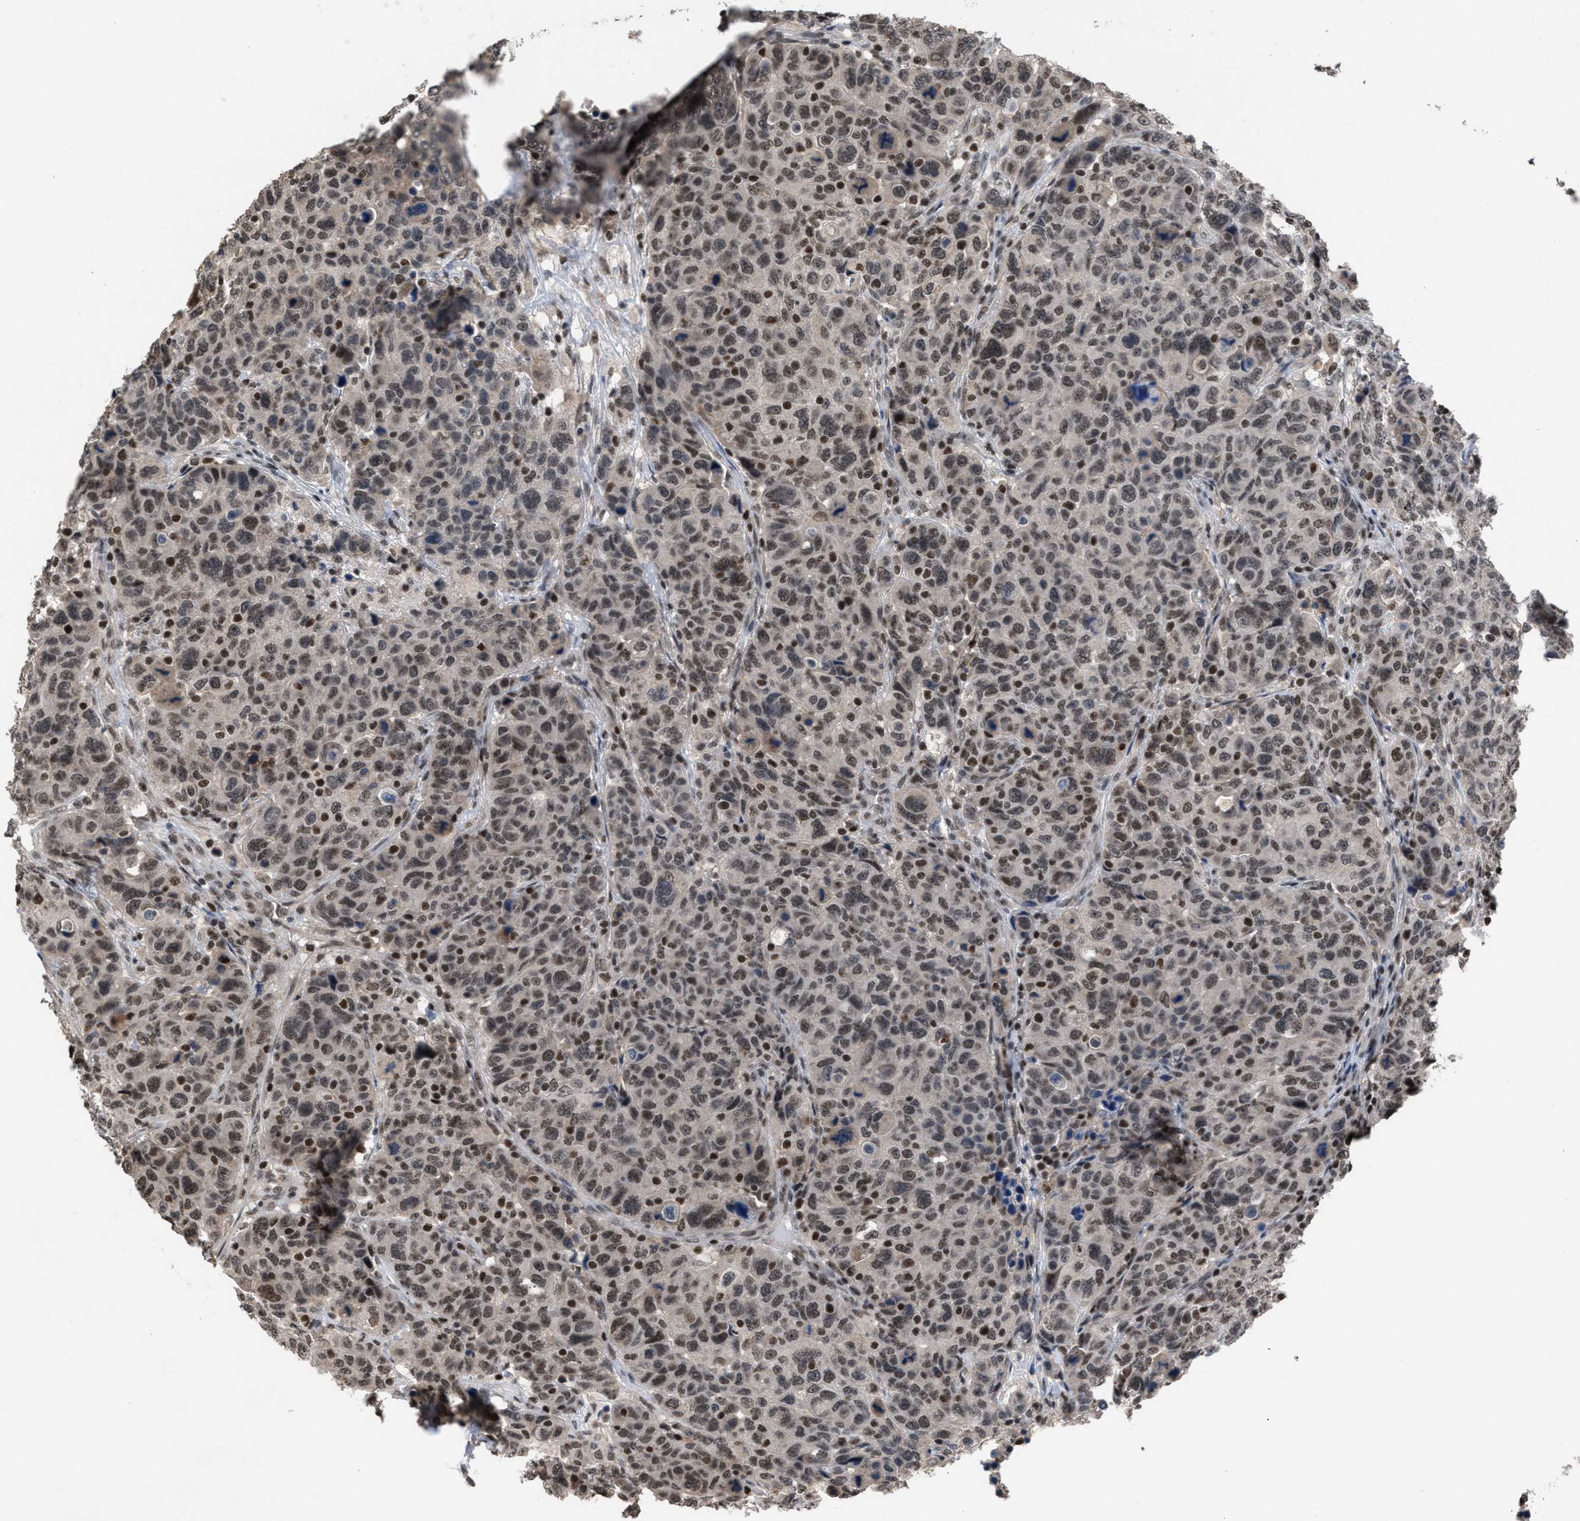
{"staining": {"intensity": "weak", "quantity": ">75%", "location": "nuclear"}, "tissue": "breast cancer", "cell_type": "Tumor cells", "image_type": "cancer", "snomed": [{"axis": "morphology", "description": "Duct carcinoma"}, {"axis": "topography", "description": "Breast"}], "caption": "Protein expression analysis of breast cancer (invasive ductal carcinoma) shows weak nuclear expression in approximately >75% of tumor cells.", "gene": "C9orf78", "patient": {"sex": "female", "age": 37}}